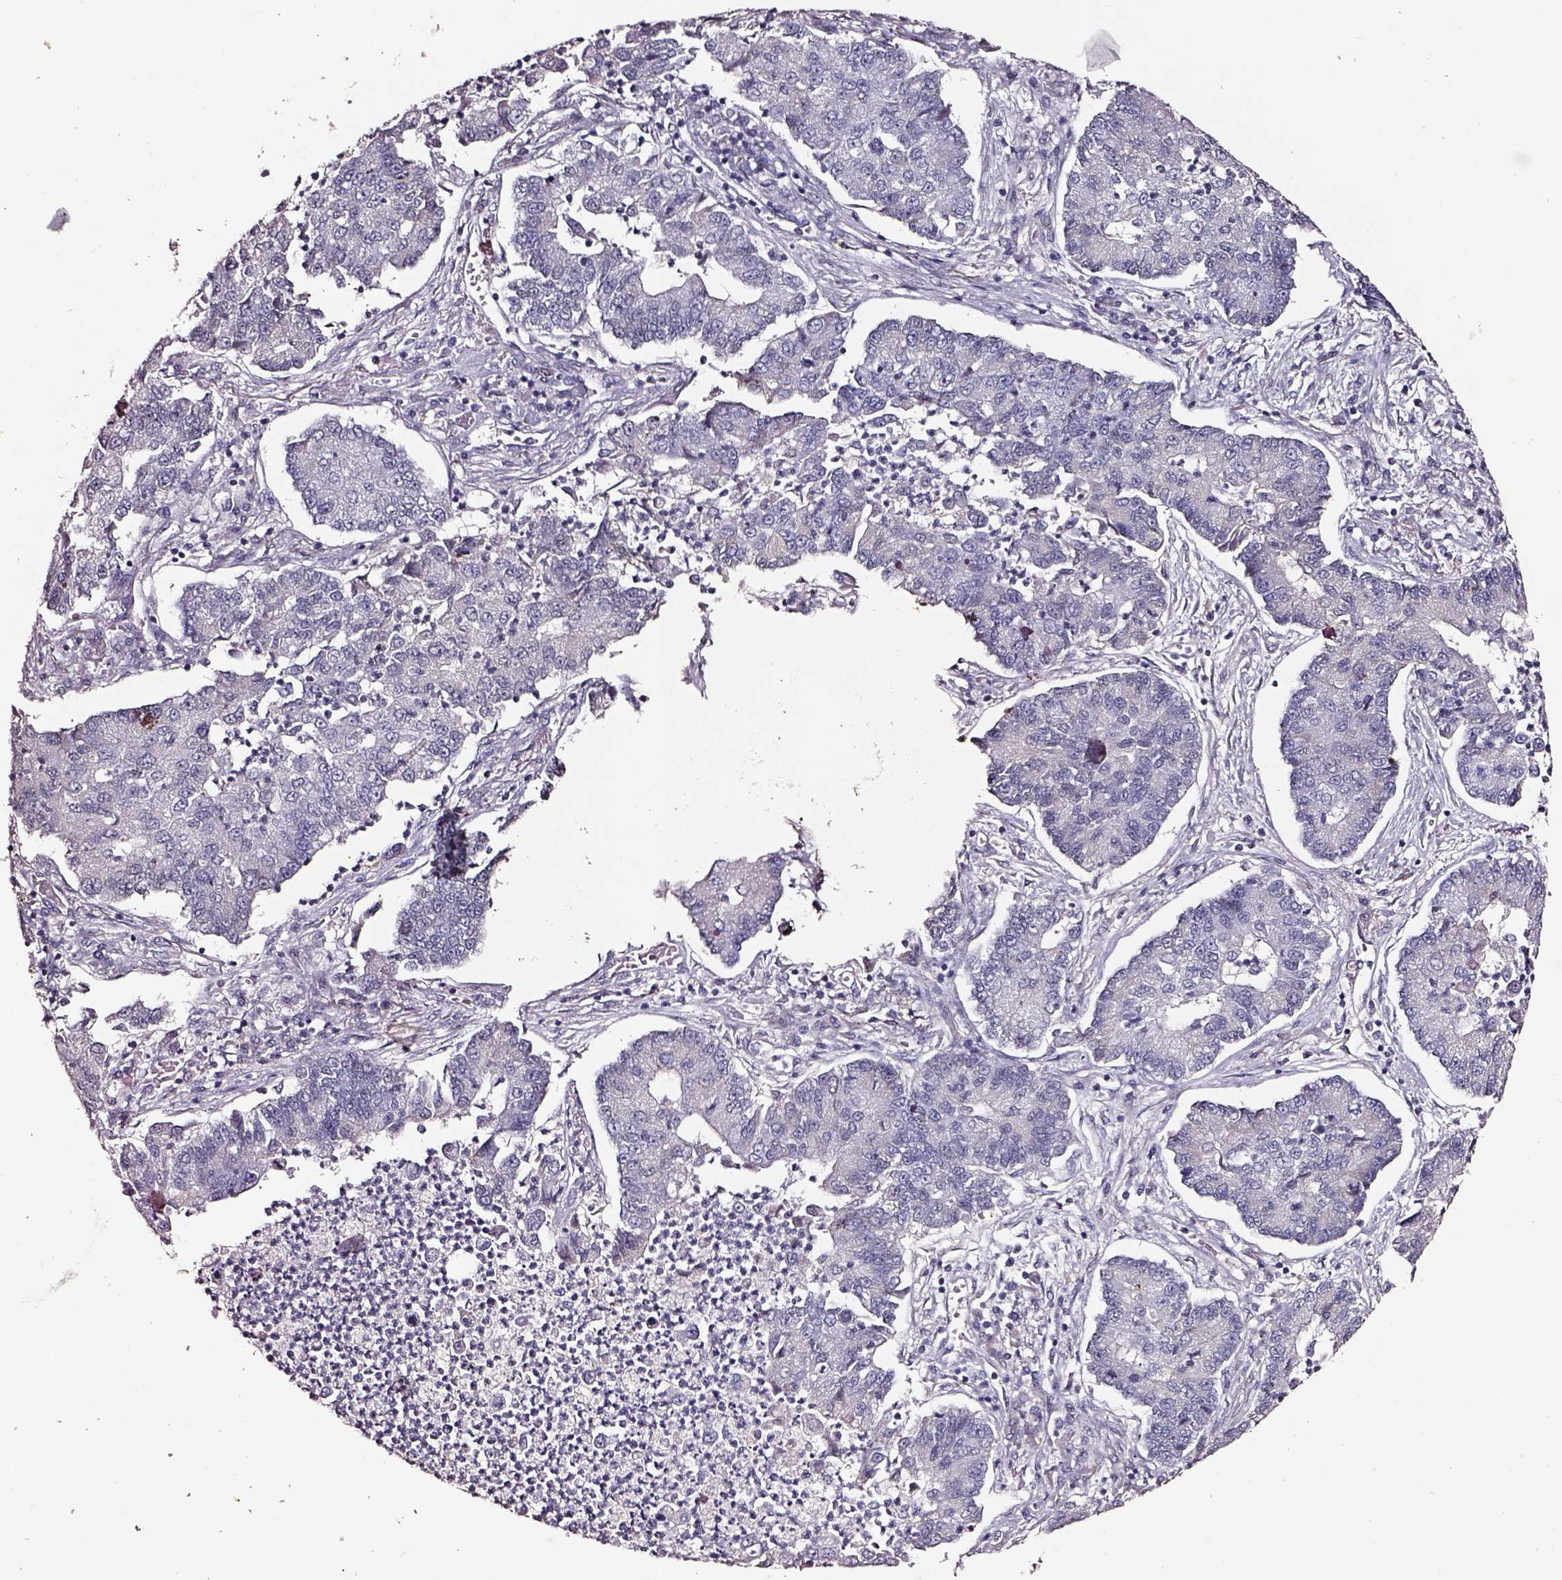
{"staining": {"intensity": "negative", "quantity": "none", "location": "none"}, "tissue": "lung cancer", "cell_type": "Tumor cells", "image_type": "cancer", "snomed": [{"axis": "morphology", "description": "Adenocarcinoma, NOS"}, {"axis": "topography", "description": "Lung"}], "caption": "DAB (3,3'-diaminobenzidine) immunohistochemical staining of lung adenocarcinoma demonstrates no significant expression in tumor cells.", "gene": "SMIM17", "patient": {"sex": "female", "age": 57}}